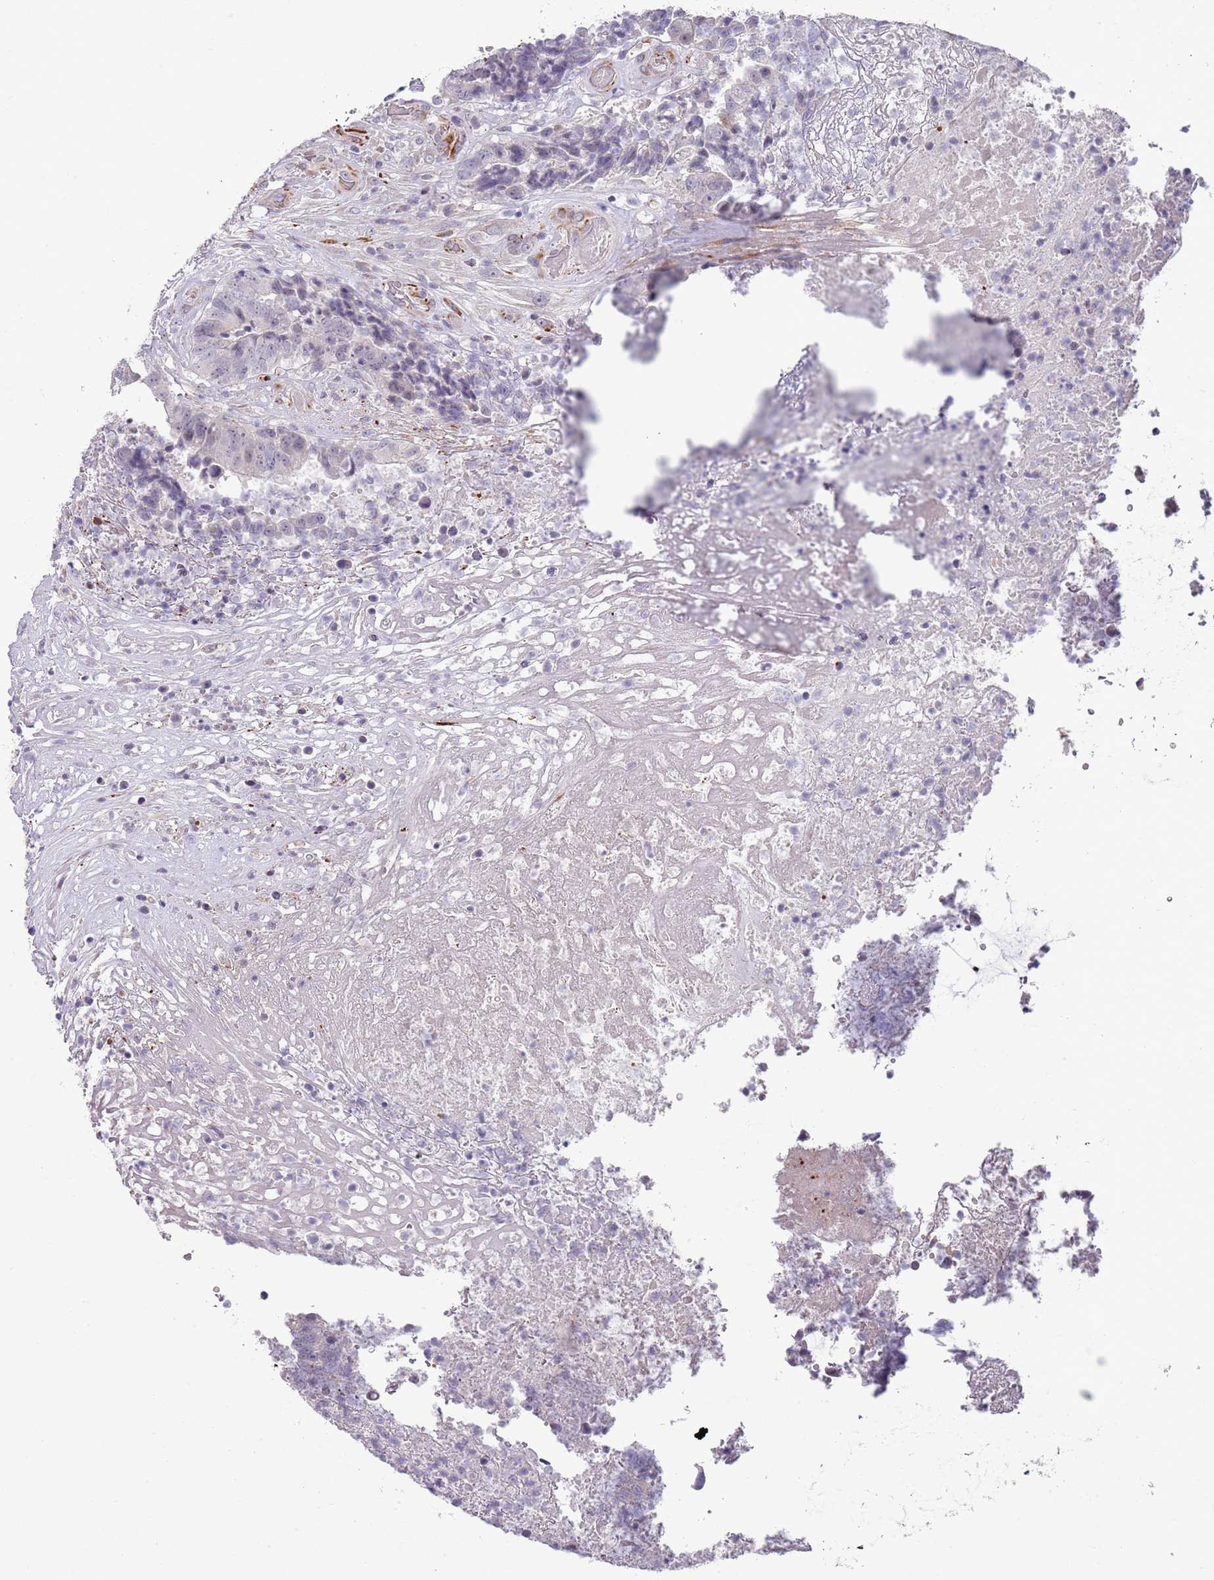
{"staining": {"intensity": "negative", "quantity": "none", "location": "none"}, "tissue": "colorectal cancer", "cell_type": "Tumor cells", "image_type": "cancer", "snomed": [{"axis": "morphology", "description": "Adenocarcinoma, NOS"}, {"axis": "topography", "description": "Rectum"}], "caption": "Colorectal cancer (adenocarcinoma) was stained to show a protein in brown. There is no significant staining in tumor cells.", "gene": "NBPF3", "patient": {"sex": "male", "age": 72}}